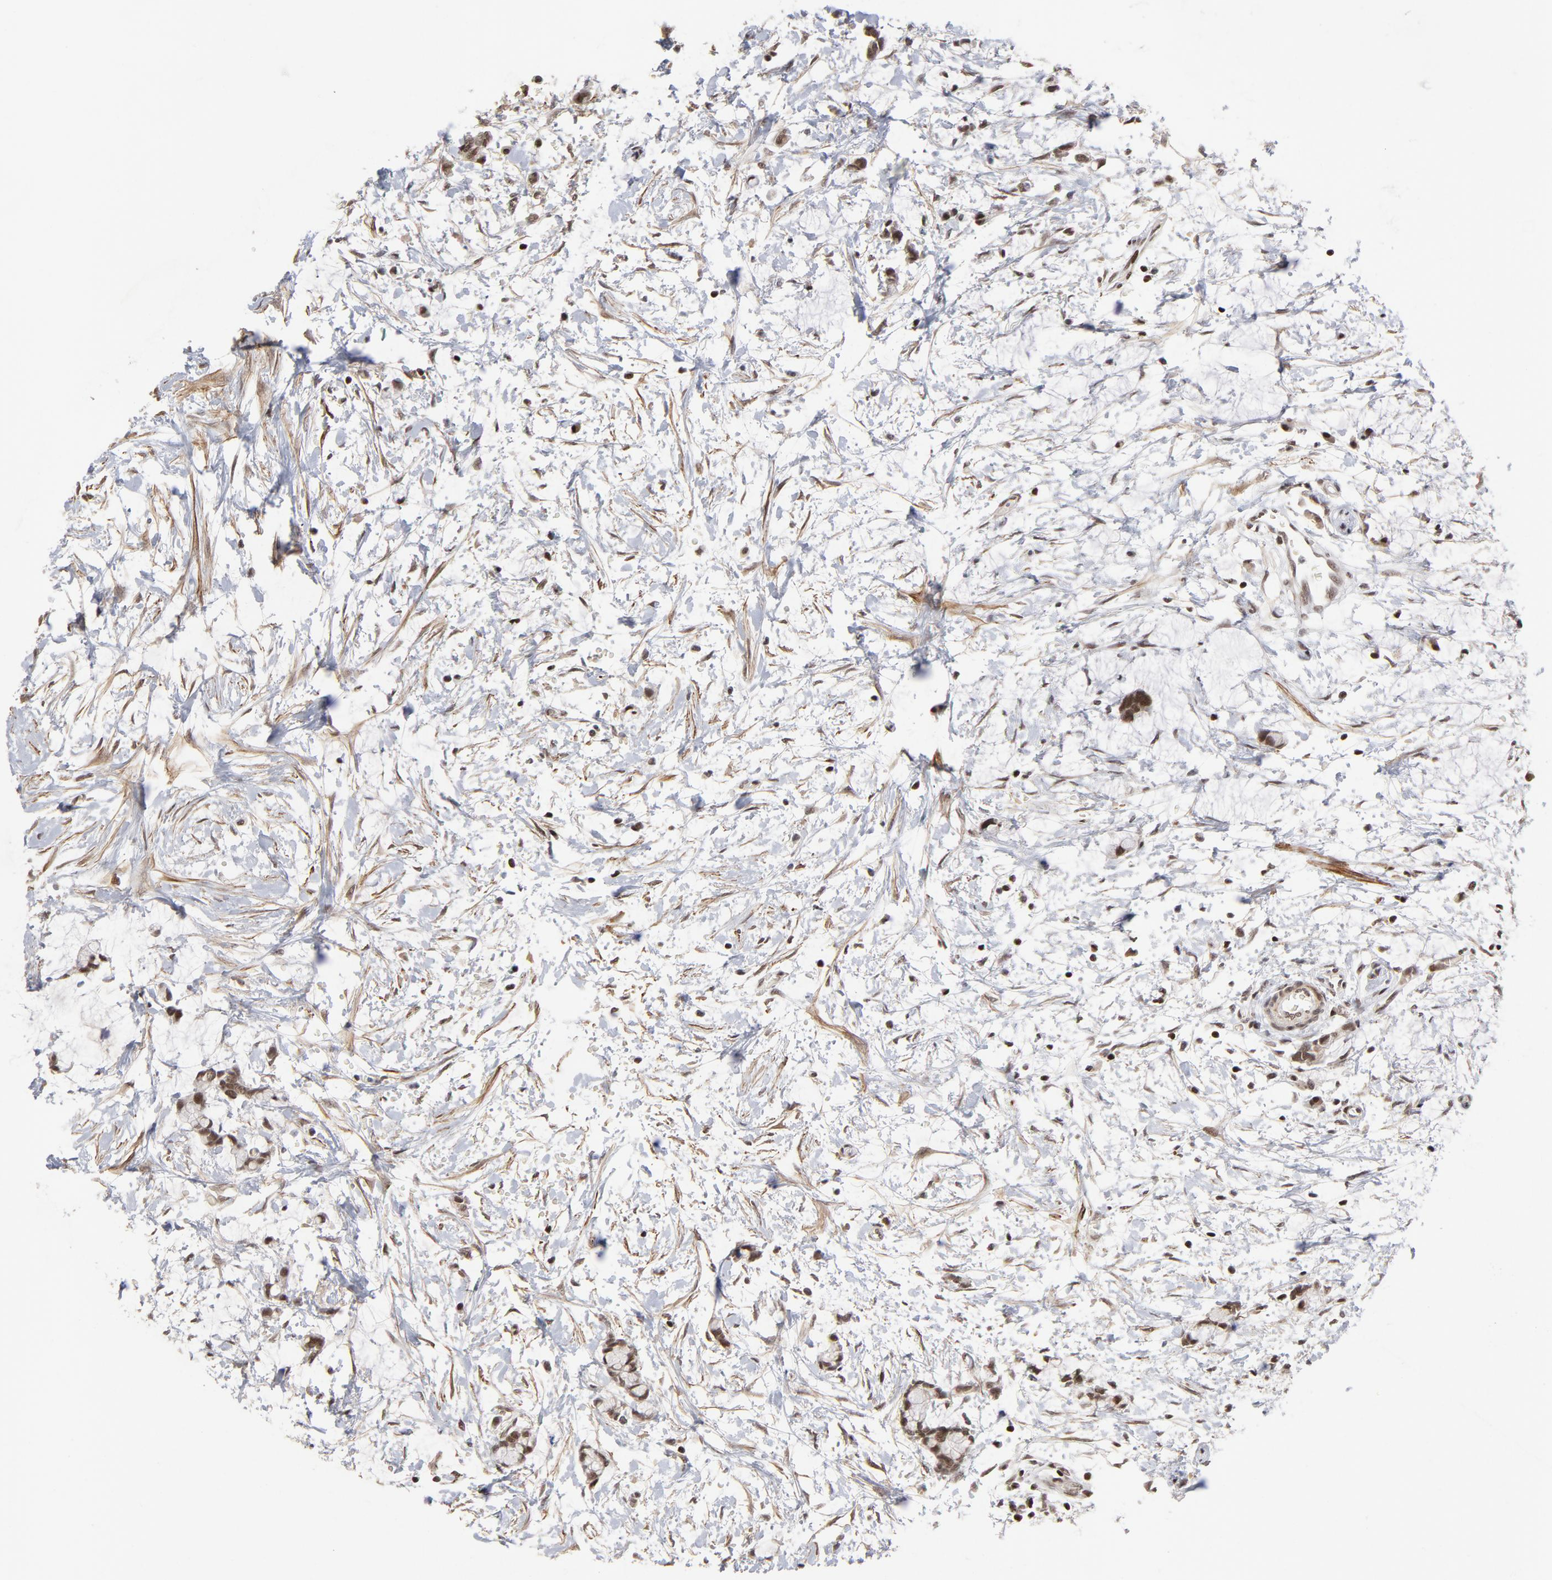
{"staining": {"intensity": "strong", "quantity": ">75%", "location": "nuclear"}, "tissue": "colorectal cancer", "cell_type": "Tumor cells", "image_type": "cancer", "snomed": [{"axis": "morphology", "description": "Normal tissue, NOS"}, {"axis": "morphology", "description": "Adenocarcinoma, NOS"}, {"axis": "topography", "description": "Colon"}, {"axis": "topography", "description": "Peripheral nerve tissue"}], "caption": "Human colorectal cancer (adenocarcinoma) stained with a brown dye demonstrates strong nuclear positive positivity in approximately >75% of tumor cells.", "gene": "CTCF", "patient": {"sex": "male", "age": 14}}